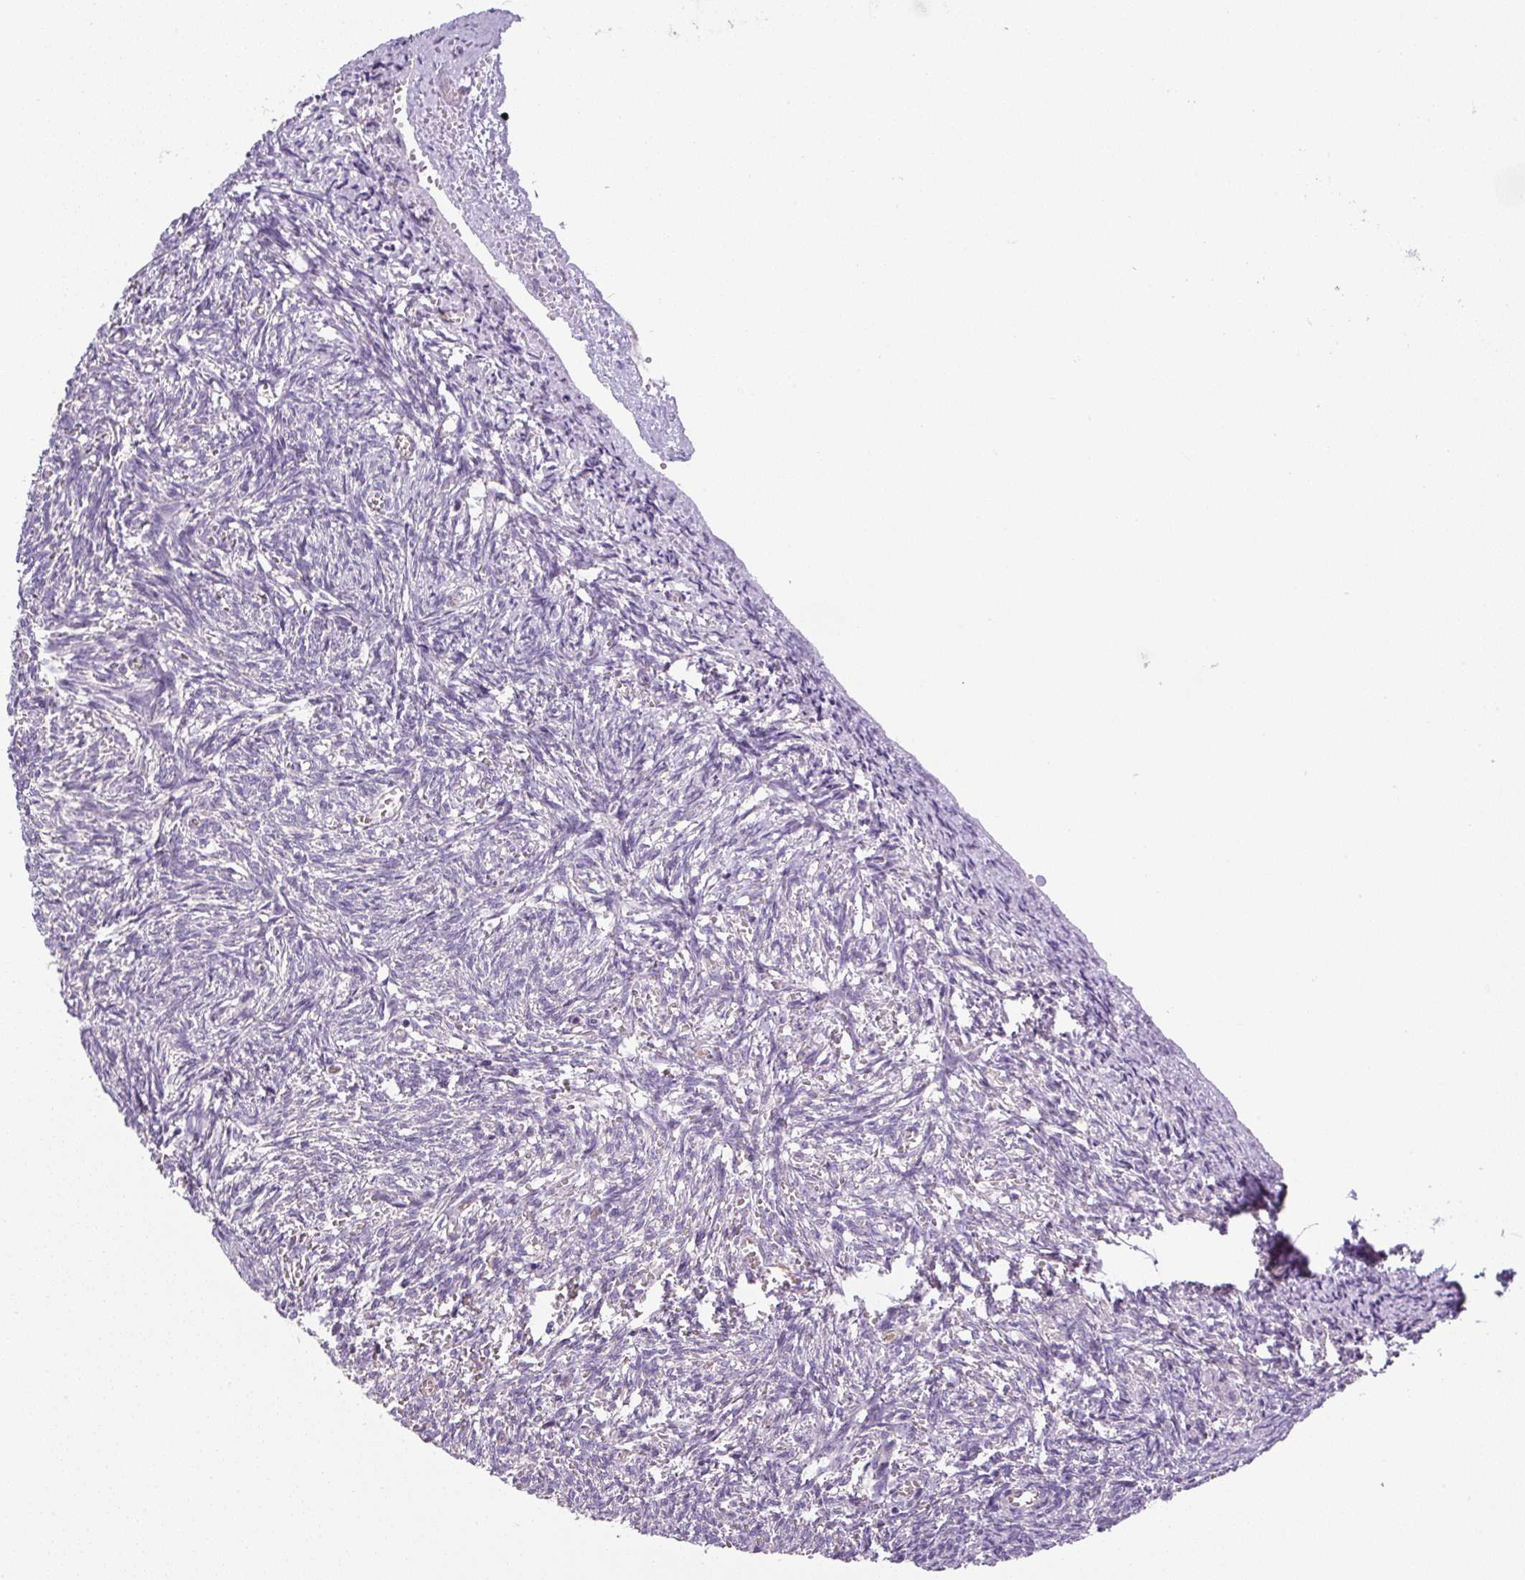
{"staining": {"intensity": "negative", "quantity": "none", "location": "none"}, "tissue": "ovary", "cell_type": "Follicle cells", "image_type": "normal", "snomed": [{"axis": "morphology", "description": "Normal tissue, NOS"}, {"axis": "topography", "description": "Ovary"}], "caption": "Follicle cells are negative for brown protein staining in unremarkable ovary. (DAB IHC with hematoxylin counter stain).", "gene": "UBL3", "patient": {"sex": "female", "age": 67}}